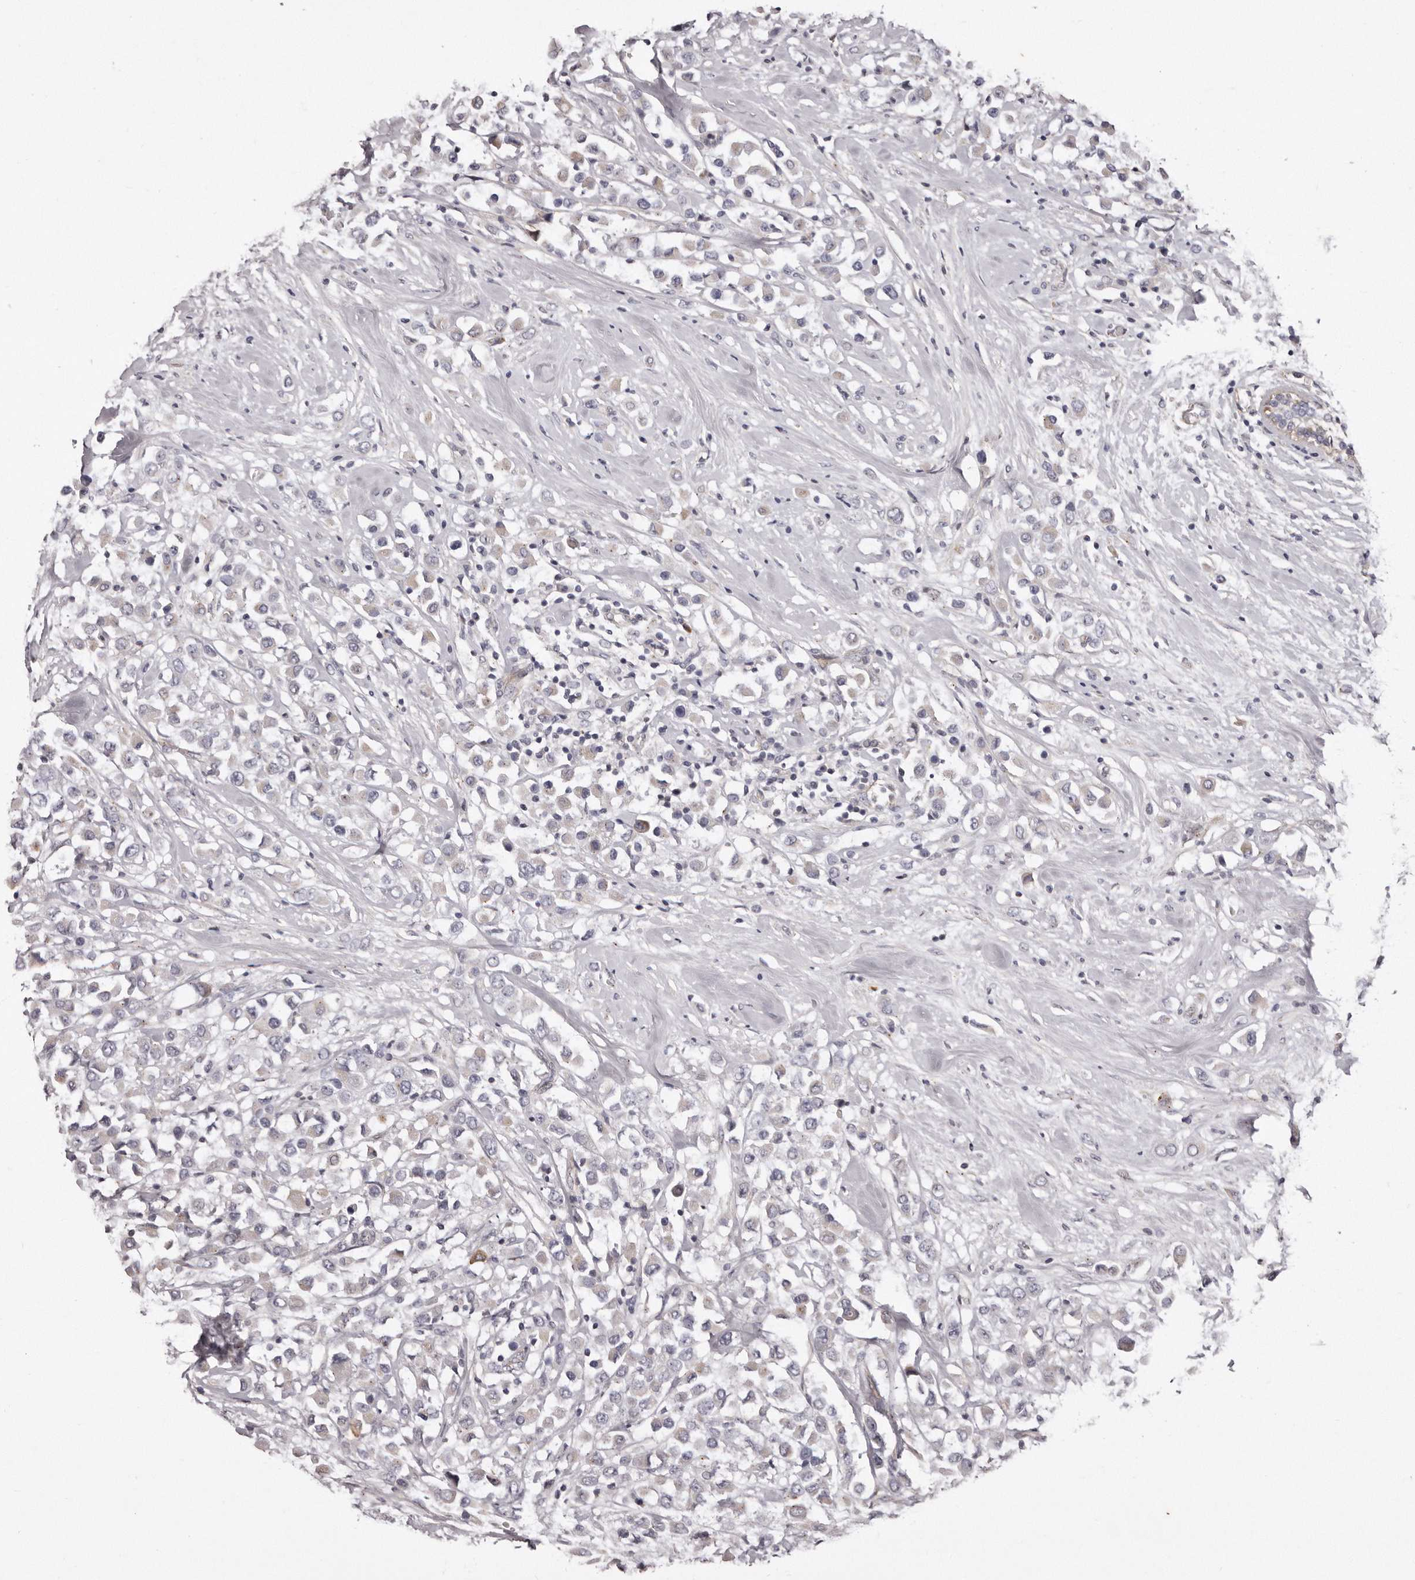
{"staining": {"intensity": "weak", "quantity": "25%-75%", "location": "cytoplasmic/membranous"}, "tissue": "breast cancer", "cell_type": "Tumor cells", "image_type": "cancer", "snomed": [{"axis": "morphology", "description": "Duct carcinoma"}, {"axis": "topography", "description": "Breast"}], "caption": "Protein staining shows weak cytoplasmic/membranous expression in approximately 25%-75% of tumor cells in breast cancer (infiltrating ductal carcinoma).", "gene": "PEG10", "patient": {"sex": "female", "age": 61}}